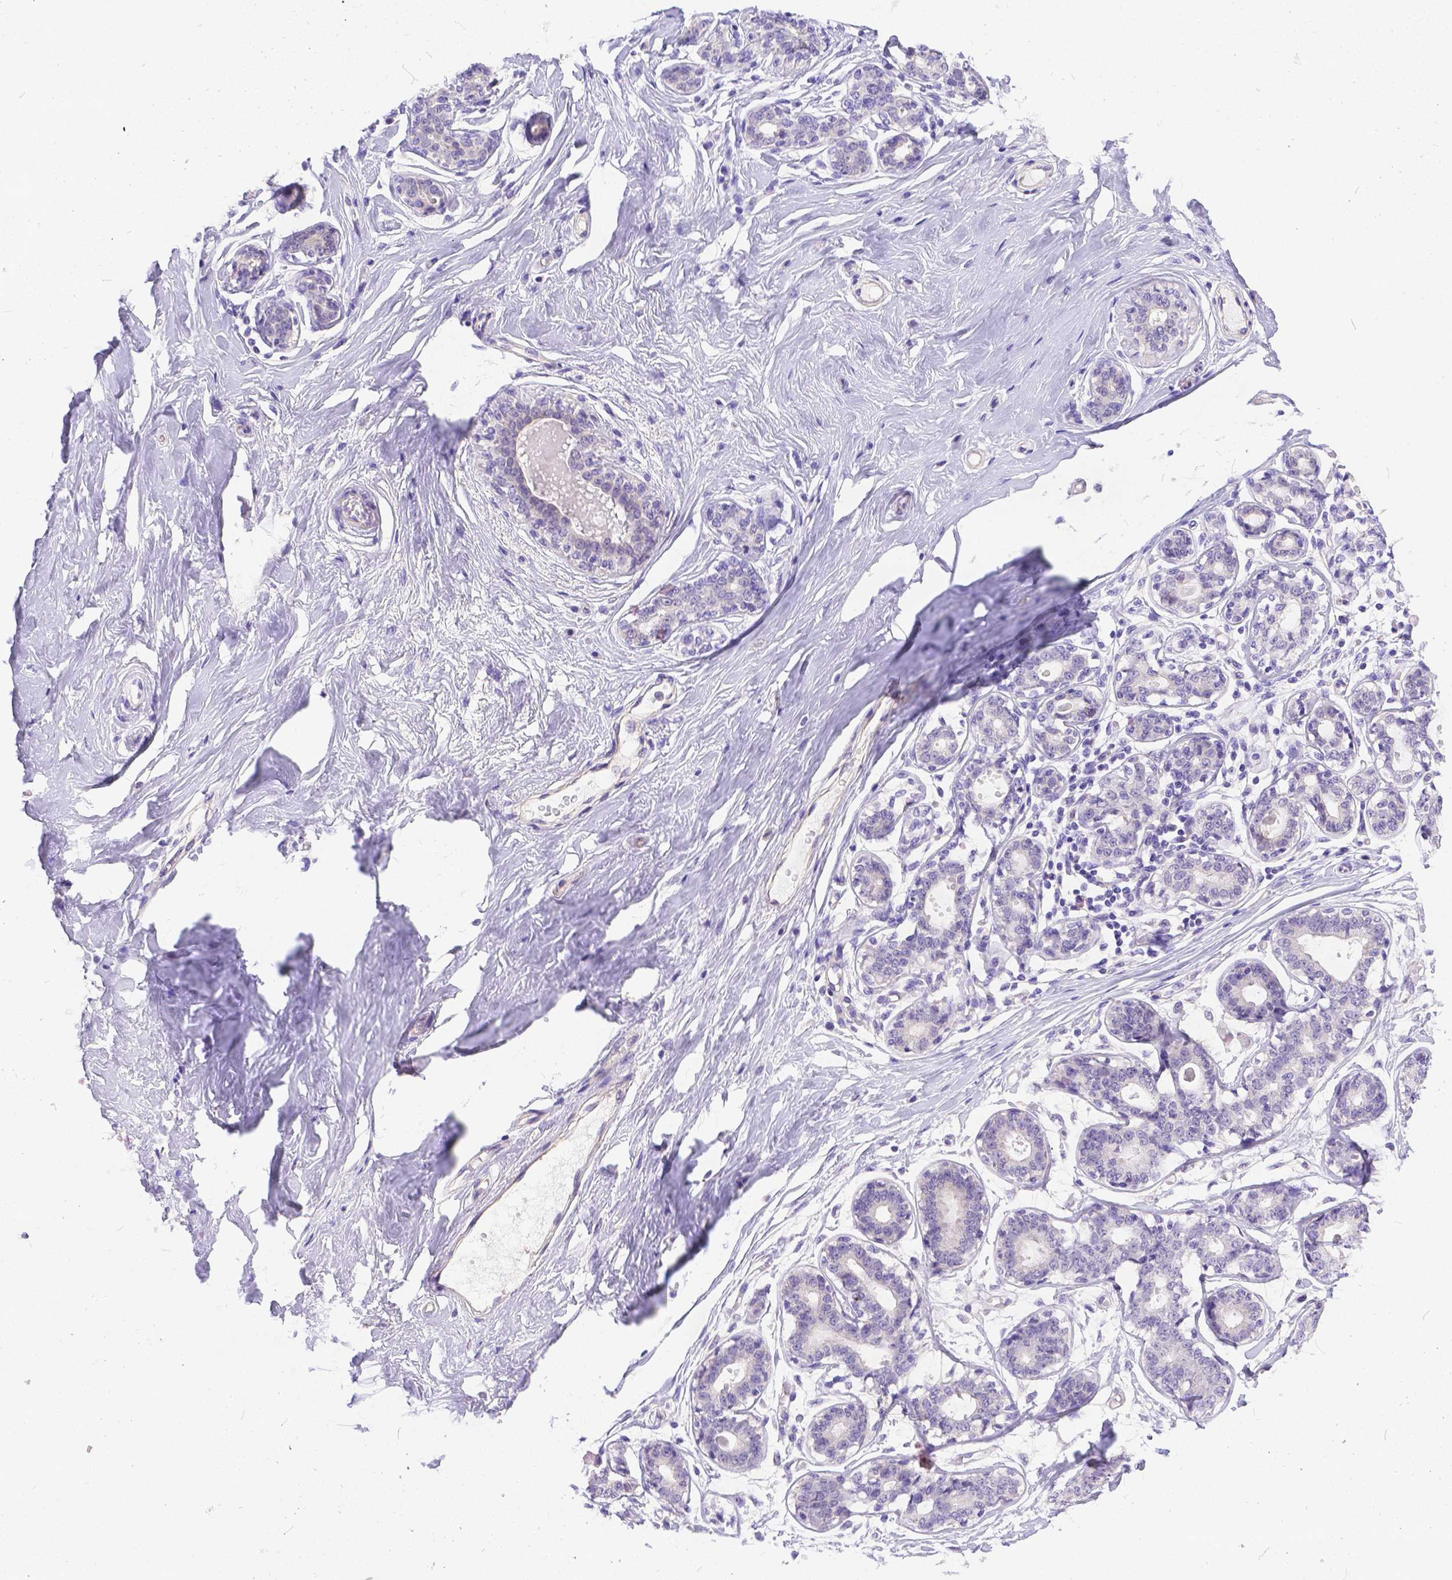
{"staining": {"intensity": "negative", "quantity": "none", "location": "none"}, "tissue": "breast", "cell_type": "Adipocytes", "image_type": "normal", "snomed": [{"axis": "morphology", "description": "Normal tissue, NOS"}, {"axis": "topography", "description": "Skin"}, {"axis": "topography", "description": "Breast"}], "caption": "Immunohistochemical staining of benign human breast demonstrates no significant positivity in adipocytes.", "gene": "DLEC1", "patient": {"sex": "female", "age": 43}}